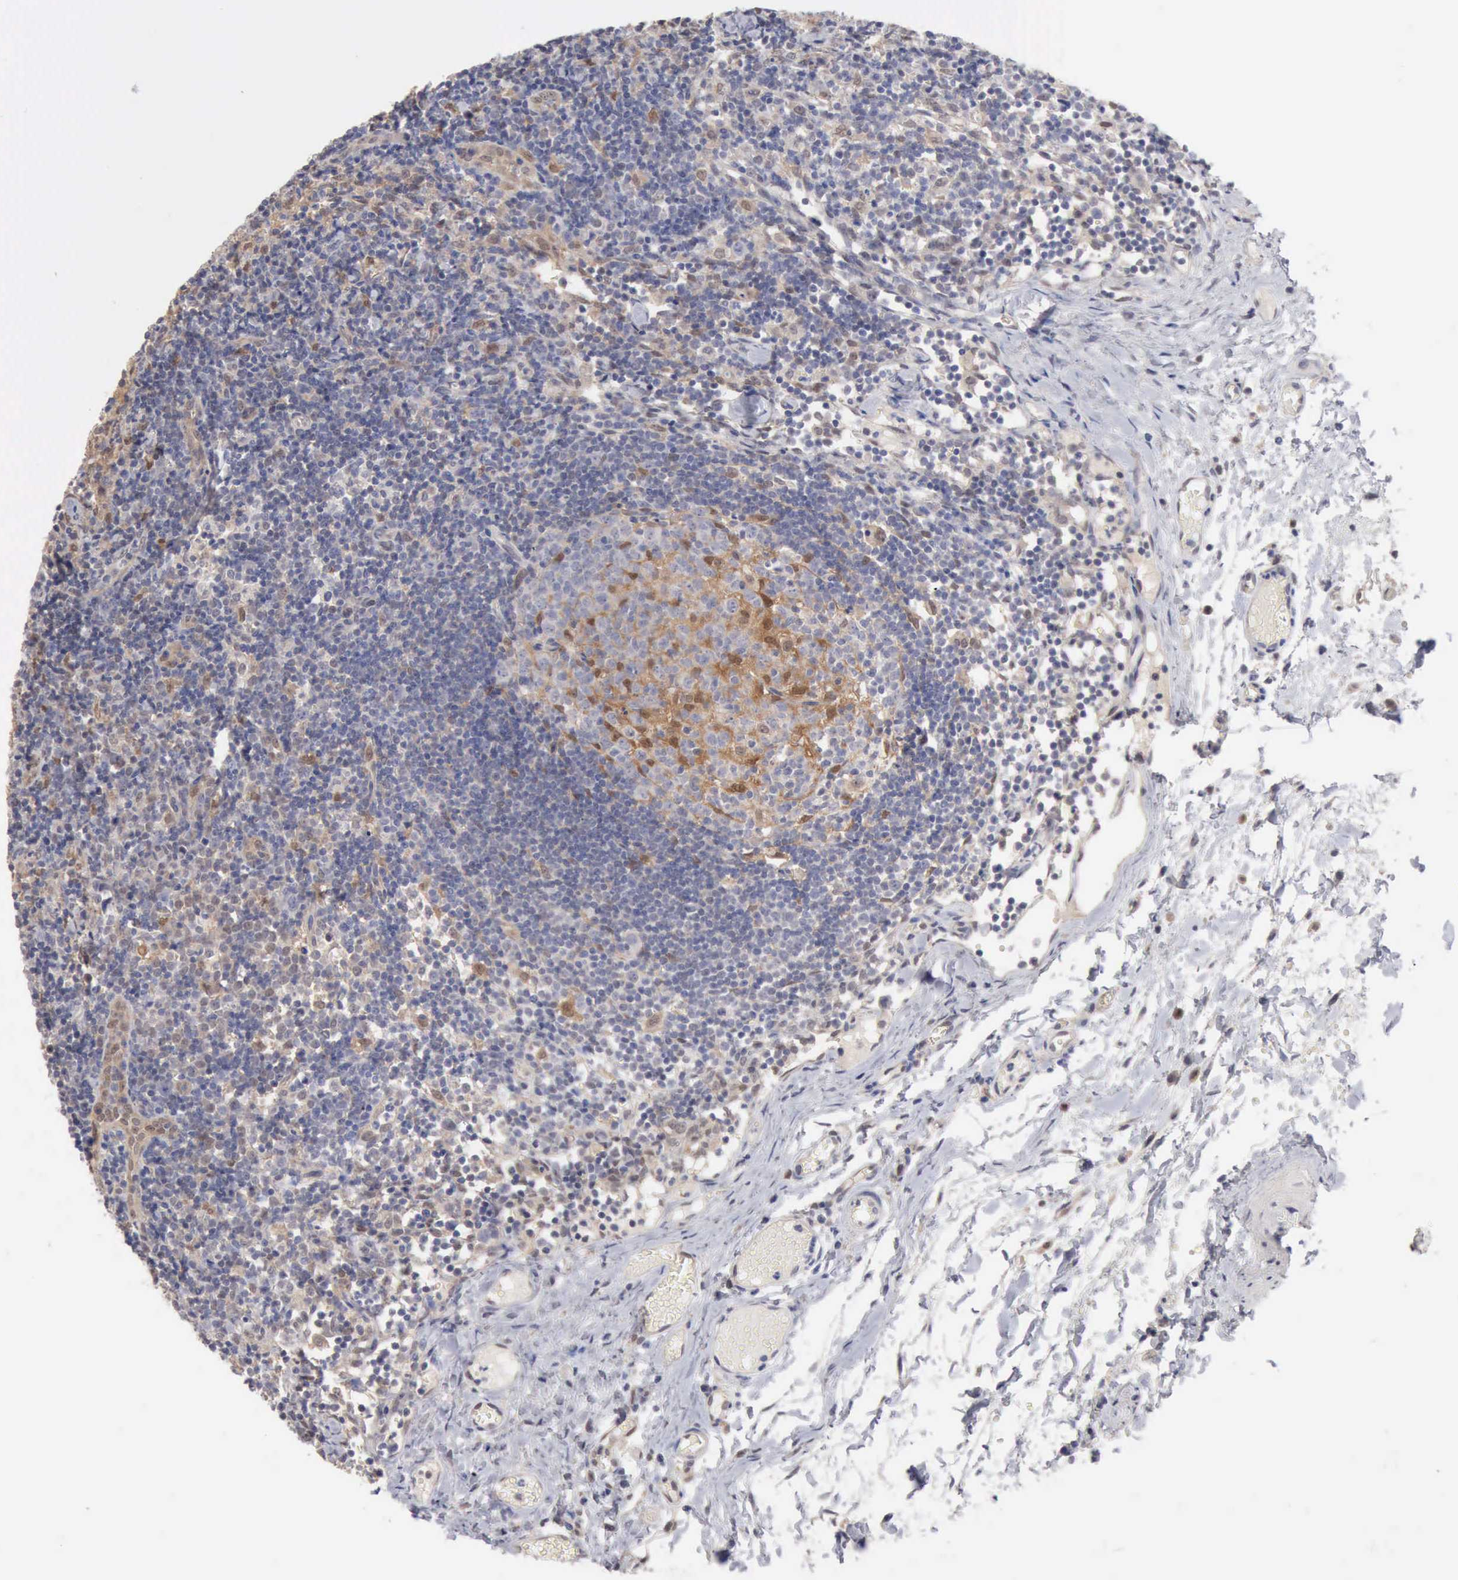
{"staining": {"intensity": "strong", "quantity": "25%-75%", "location": "cytoplasmic/membranous"}, "tissue": "lymph node", "cell_type": "Germinal center cells", "image_type": "normal", "snomed": [{"axis": "morphology", "description": "Normal tissue, NOS"}, {"axis": "morphology", "description": "Inflammation, NOS"}, {"axis": "topography", "description": "Lymph node"}, {"axis": "topography", "description": "Salivary gland"}], "caption": "Protein expression analysis of benign lymph node demonstrates strong cytoplasmic/membranous expression in about 25%-75% of germinal center cells.", "gene": "PTGR2", "patient": {"sex": "male", "age": 3}}